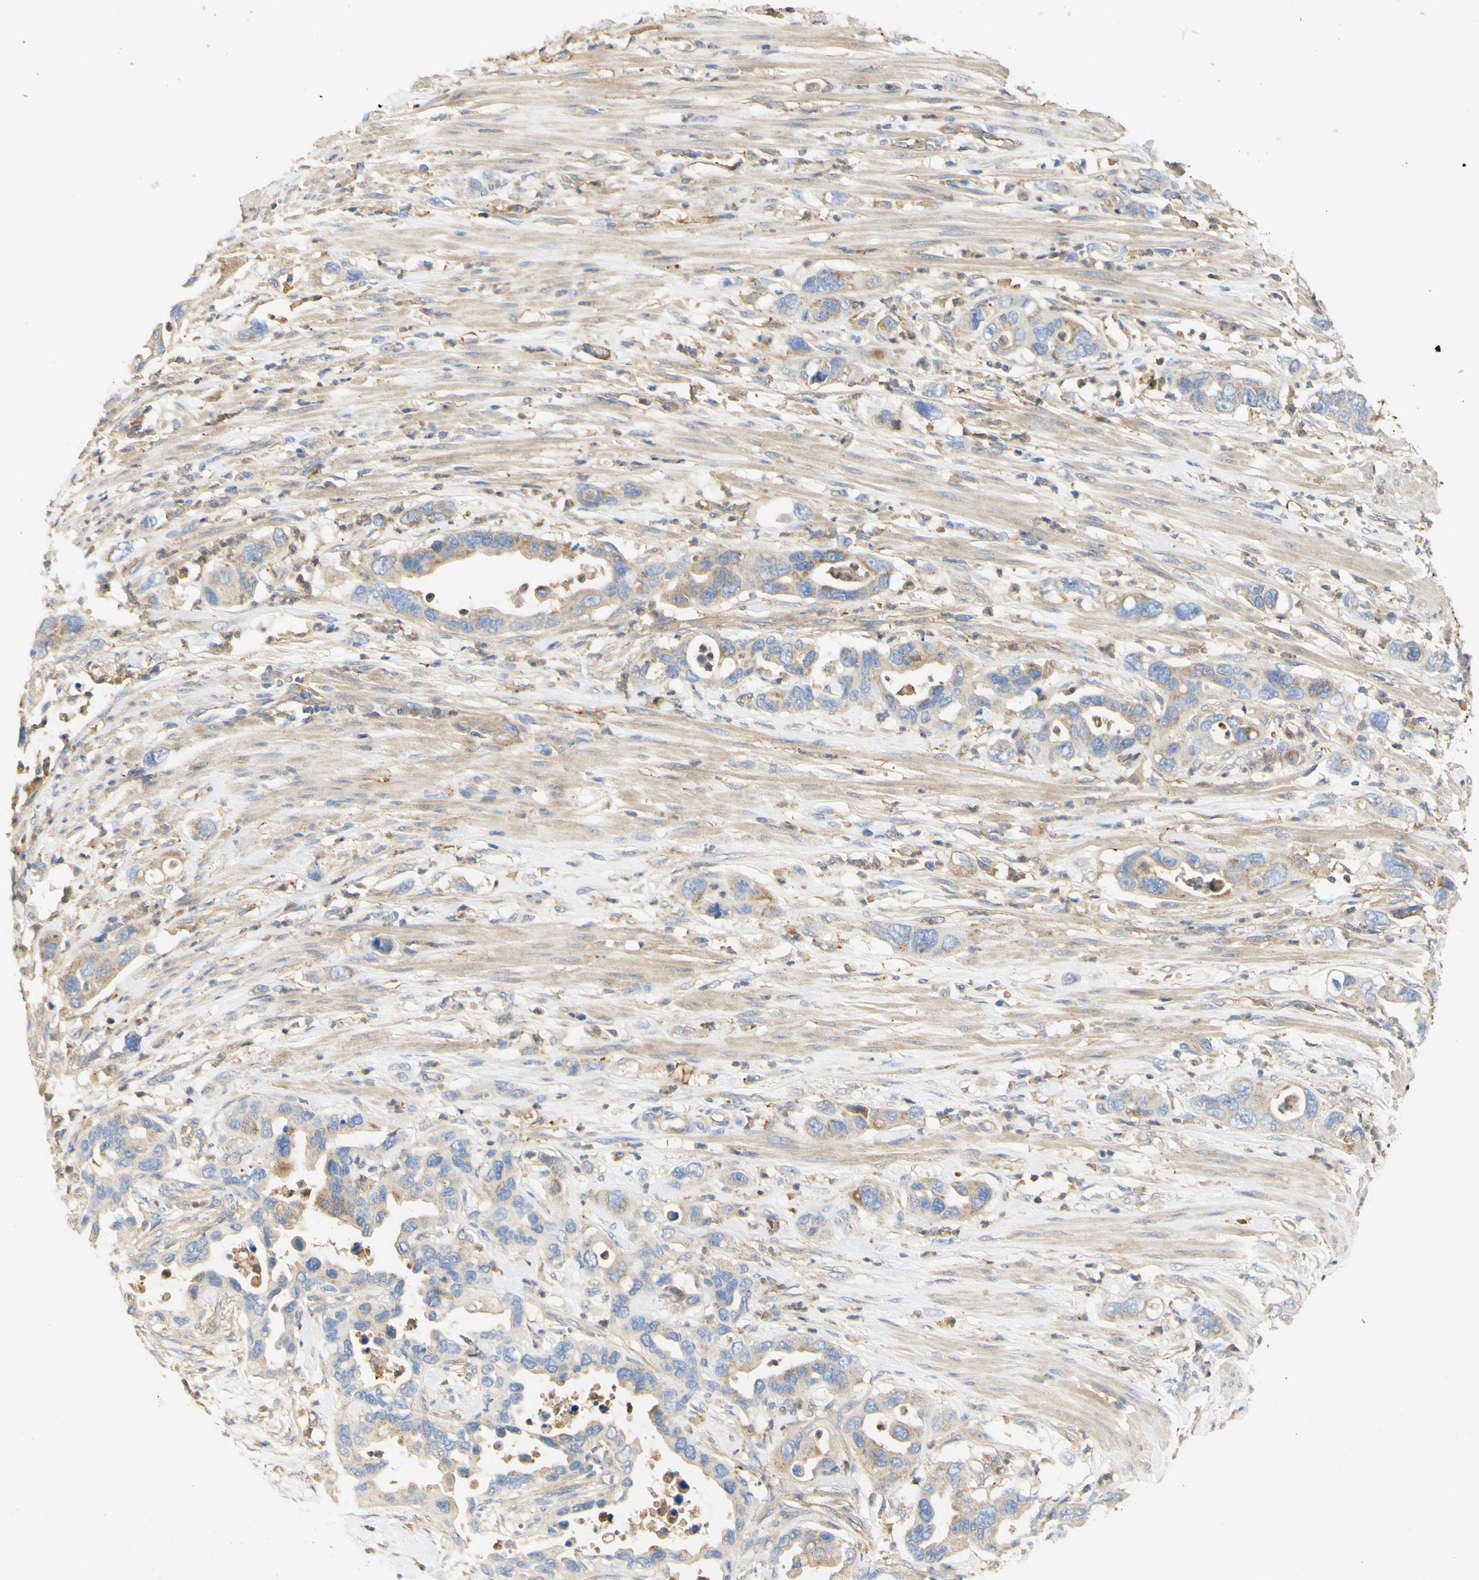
{"staining": {"intensity": "moderate", "quantity": "25%-75%", "location": "cytoplasmic/membranous"}, "tissue": "pancreatic cancer", "cell_type": "Tumor cells", "image_type": "cancer", "snomed": [{"axis": "morphology", "description": "Adenocarcinoma, NOS"}, {"axis": "topography", "description": "Pancreas"}], "caption": "The image reveals a brown stain indicating the presence of a protein in the cytoplasmic/membranous of tumor cells in pancreatic cancer.", "gene": "PCDH7", "patient": {"sex": "female", "age": 71}}